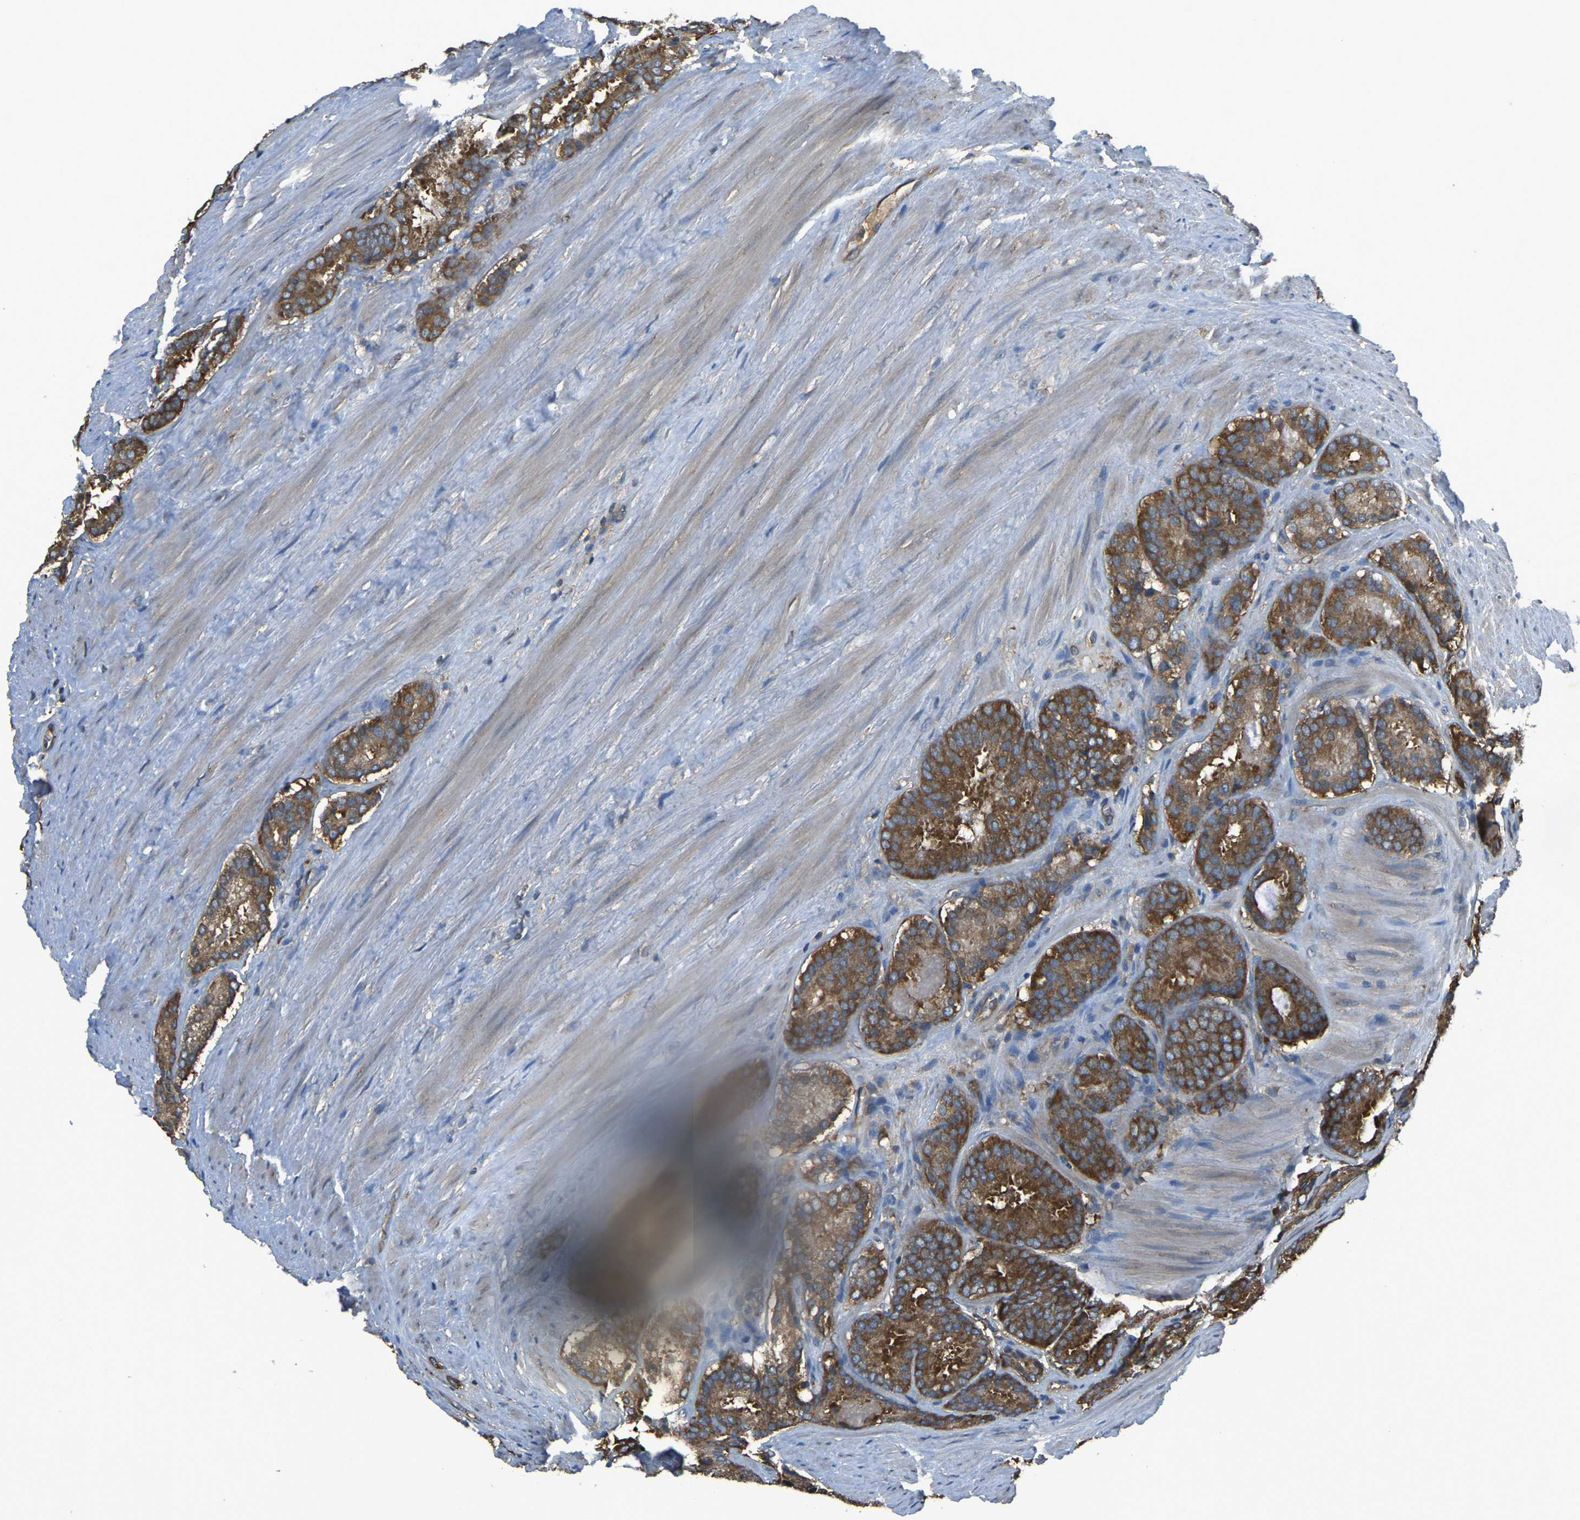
{"staining": {"intensity": "strong", "quantity": ">75%", "location": "cytoplasmic/membranous"}, "tissue": "prostate cancer", "cell_type": "Tumor cells", "image_type": "cancer", "snomed": [{"axis": "morphology", "description": "Adenocarcinoma, Low grade"}, {"axis": "topography", "description": "Prostate"}], "caption": "Tumor cells demonstrate high levels of strong cytoplasmic/membranous expression in about >75% of cells in human prostate cancer (low-grade adenocarcinoma).", "gene": "AIMP1", "patient": {"sex": "male", "age": 69}}